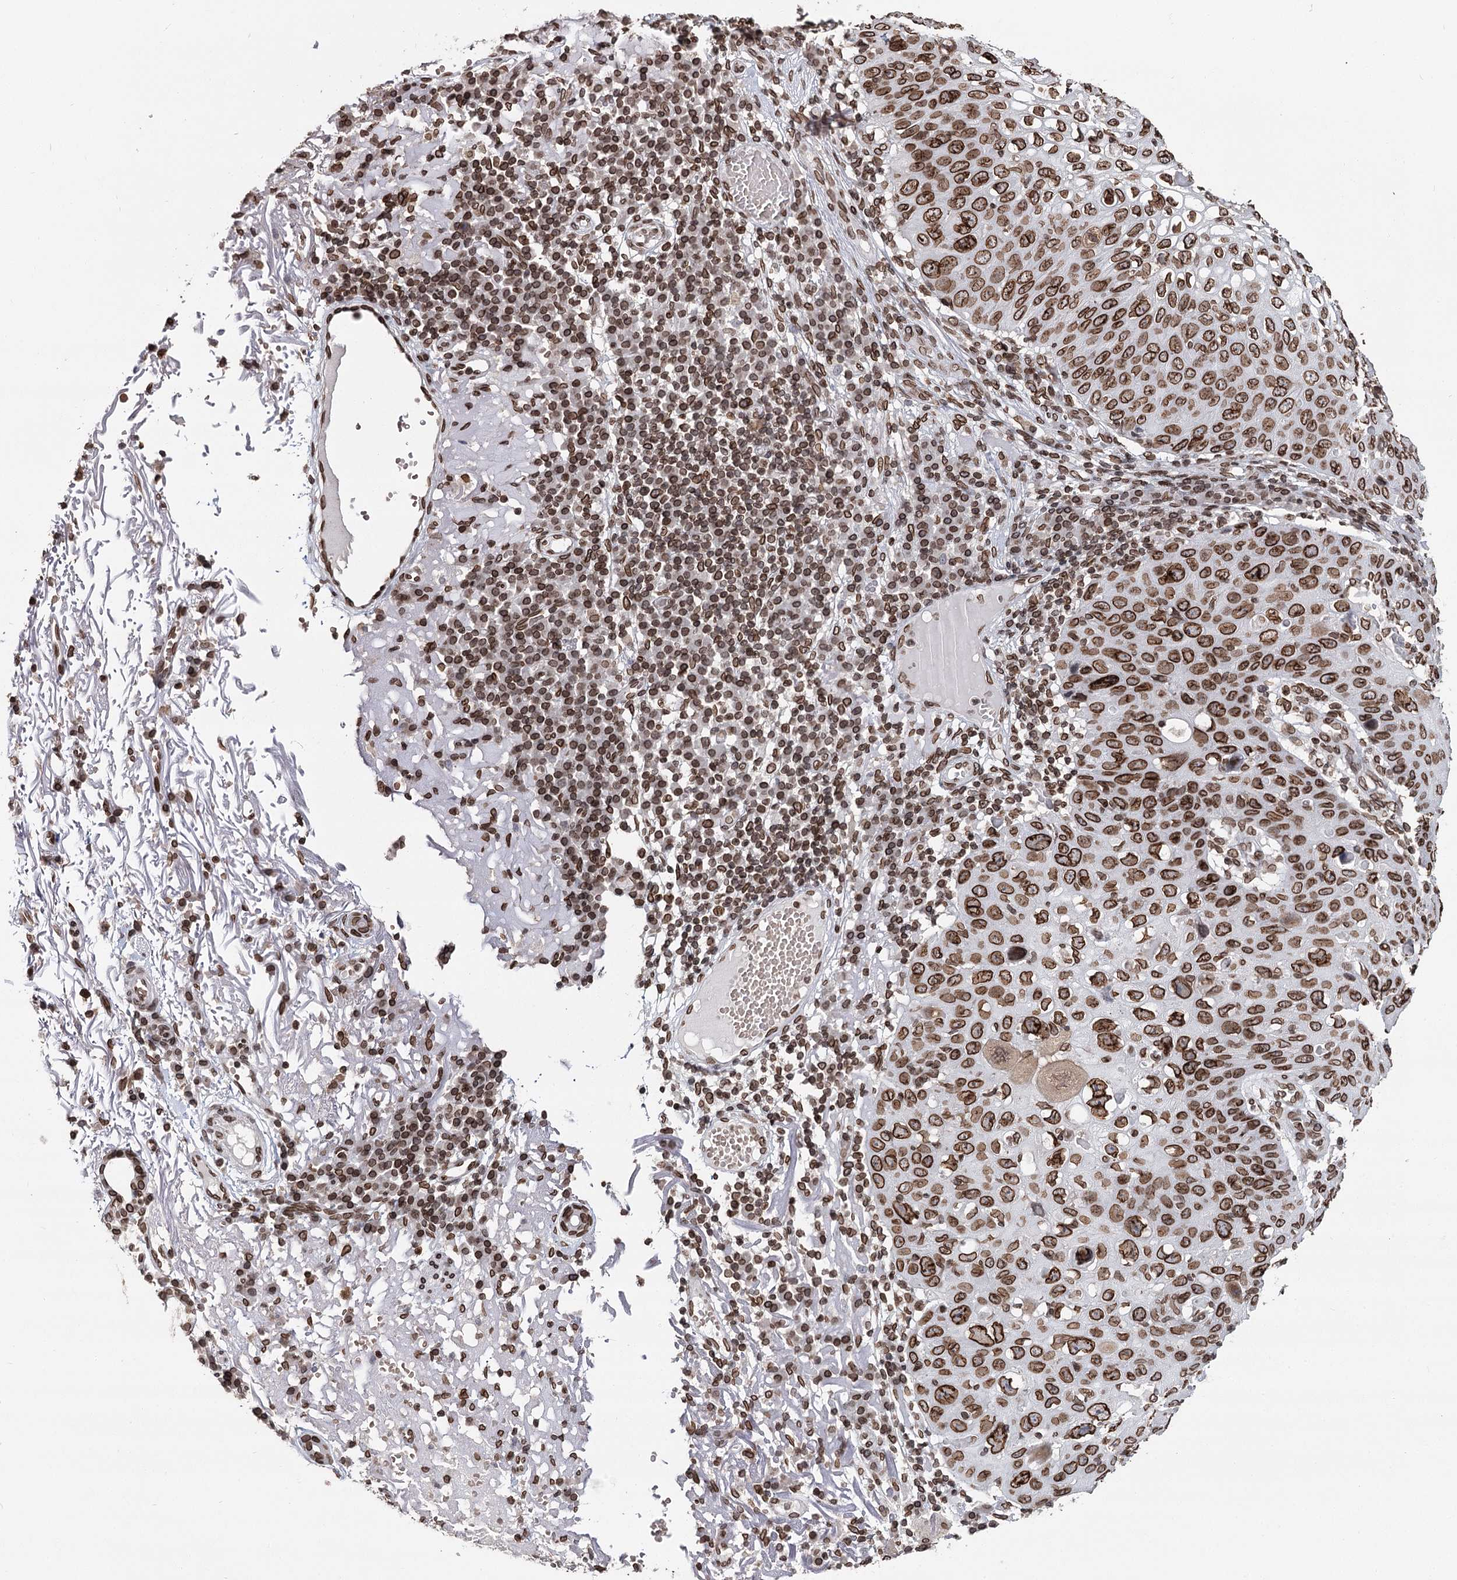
{"staining": {"intensity": "strong", "quantity": ">75%", "location": "cytoplasmic/membranous,nuclear"}, "tissue": "skin cancer", "cell_type": "Tumor cells", "image_type": "cancer", "snomed": [{"axis": "morphology", "description": "Squamous cell carcinoma, NOS"}, {"axis": "topography", "description": "Skin"}], "caption": "Protein staining of skin cancer tissue exhibits strong cytoplasmic/membranous and nuclear positivity in approximately >75% of tumor cells.", "gene": "KIAA0930", "patient": {"sex": "female", "age": 90}}